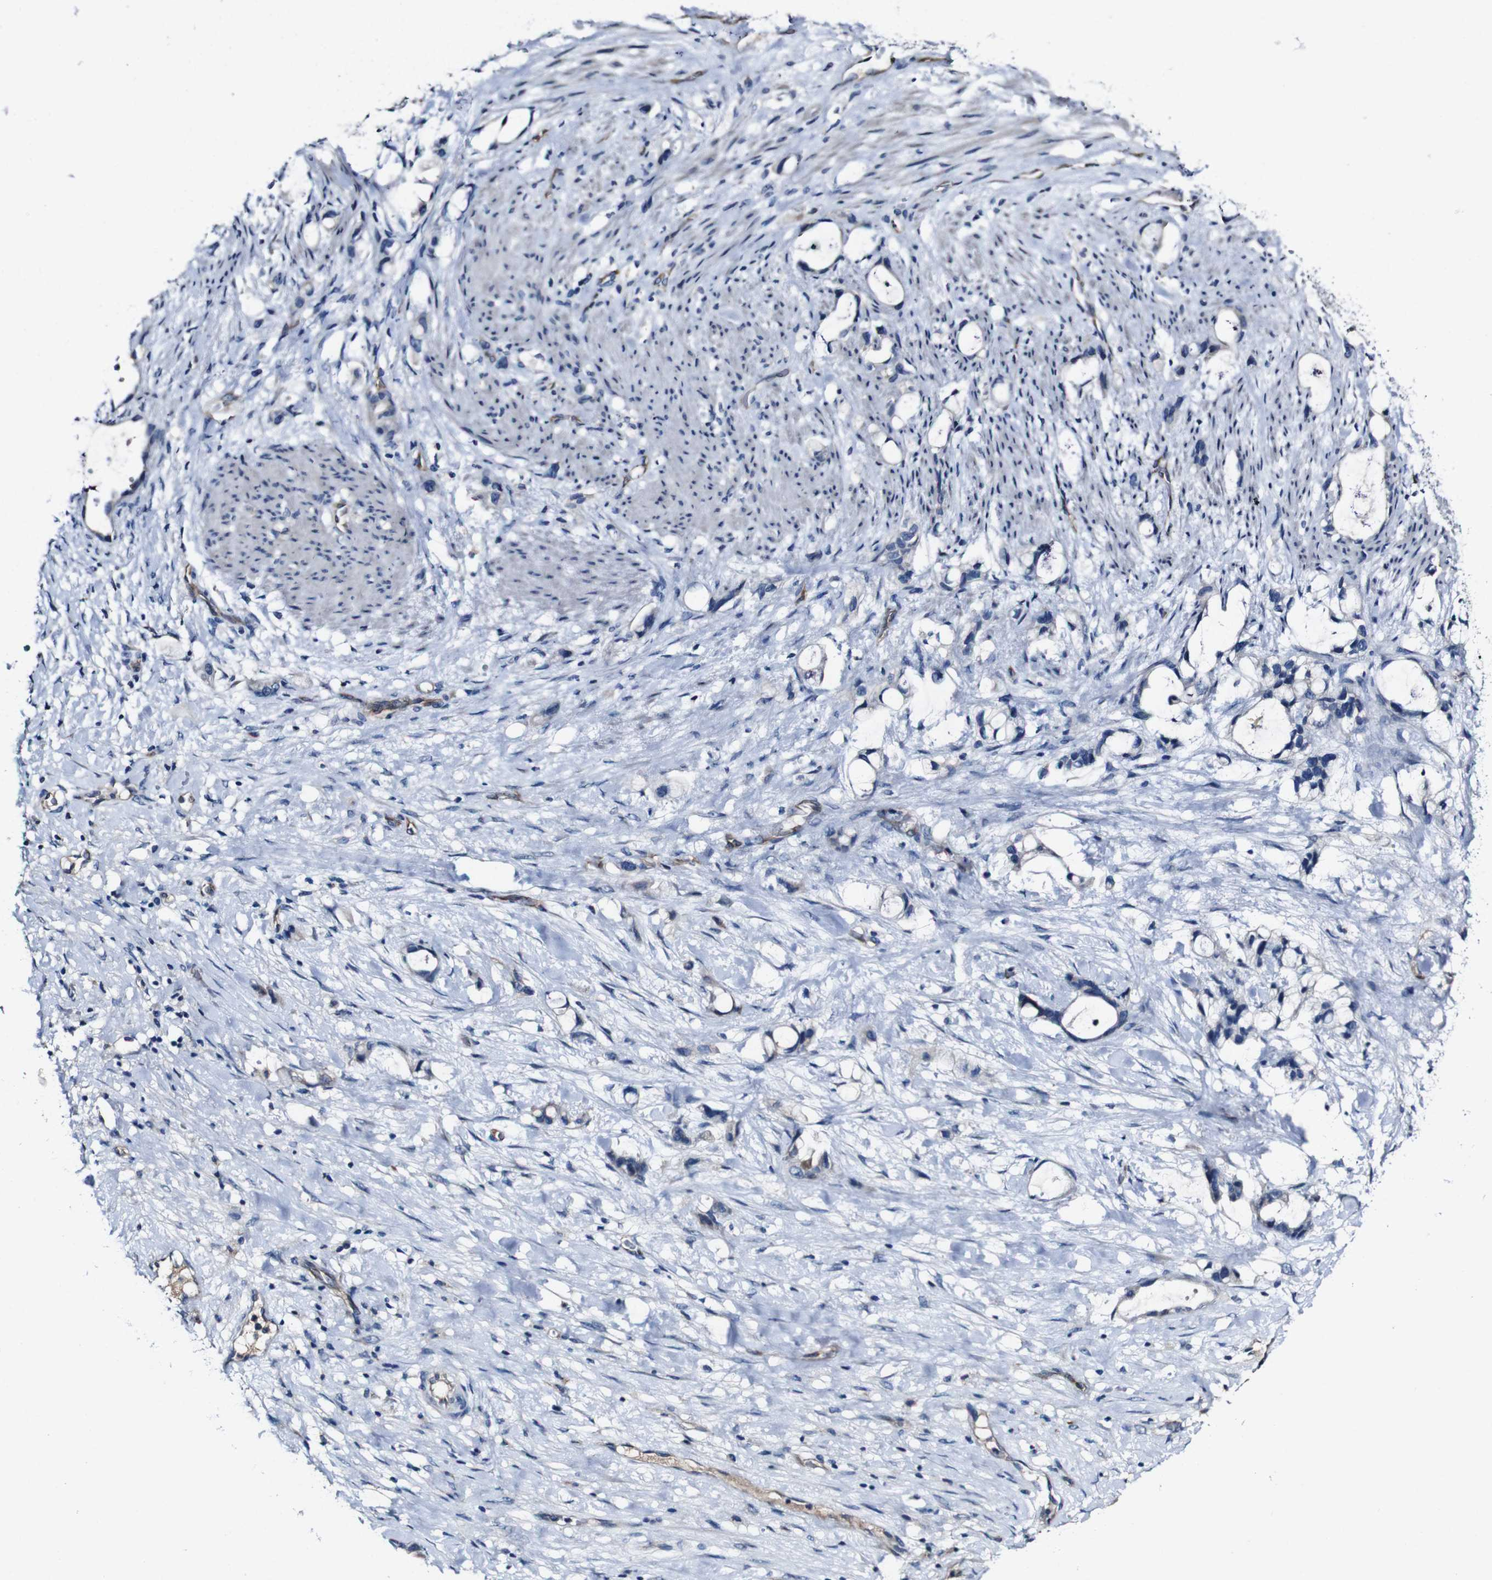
{"staining": {"intensity": "weak", "quantity": "<25%", "location": "cytoplasmic/membranous"}, "tissue": "liver cancer", "cell_type": "Tumor cells", "image_type": "cancer", "snomed": [{"axis": "morphology", "description": "Cholangiocarcinoma"}, {"axis": "topography", "description": "Liver"}], "caption": "There is no significant expression in tumor cells of cholangiocarcinoma (liver).", "gene": "GRAMD1A", "patient": {"sex": "female", "age": 65}}